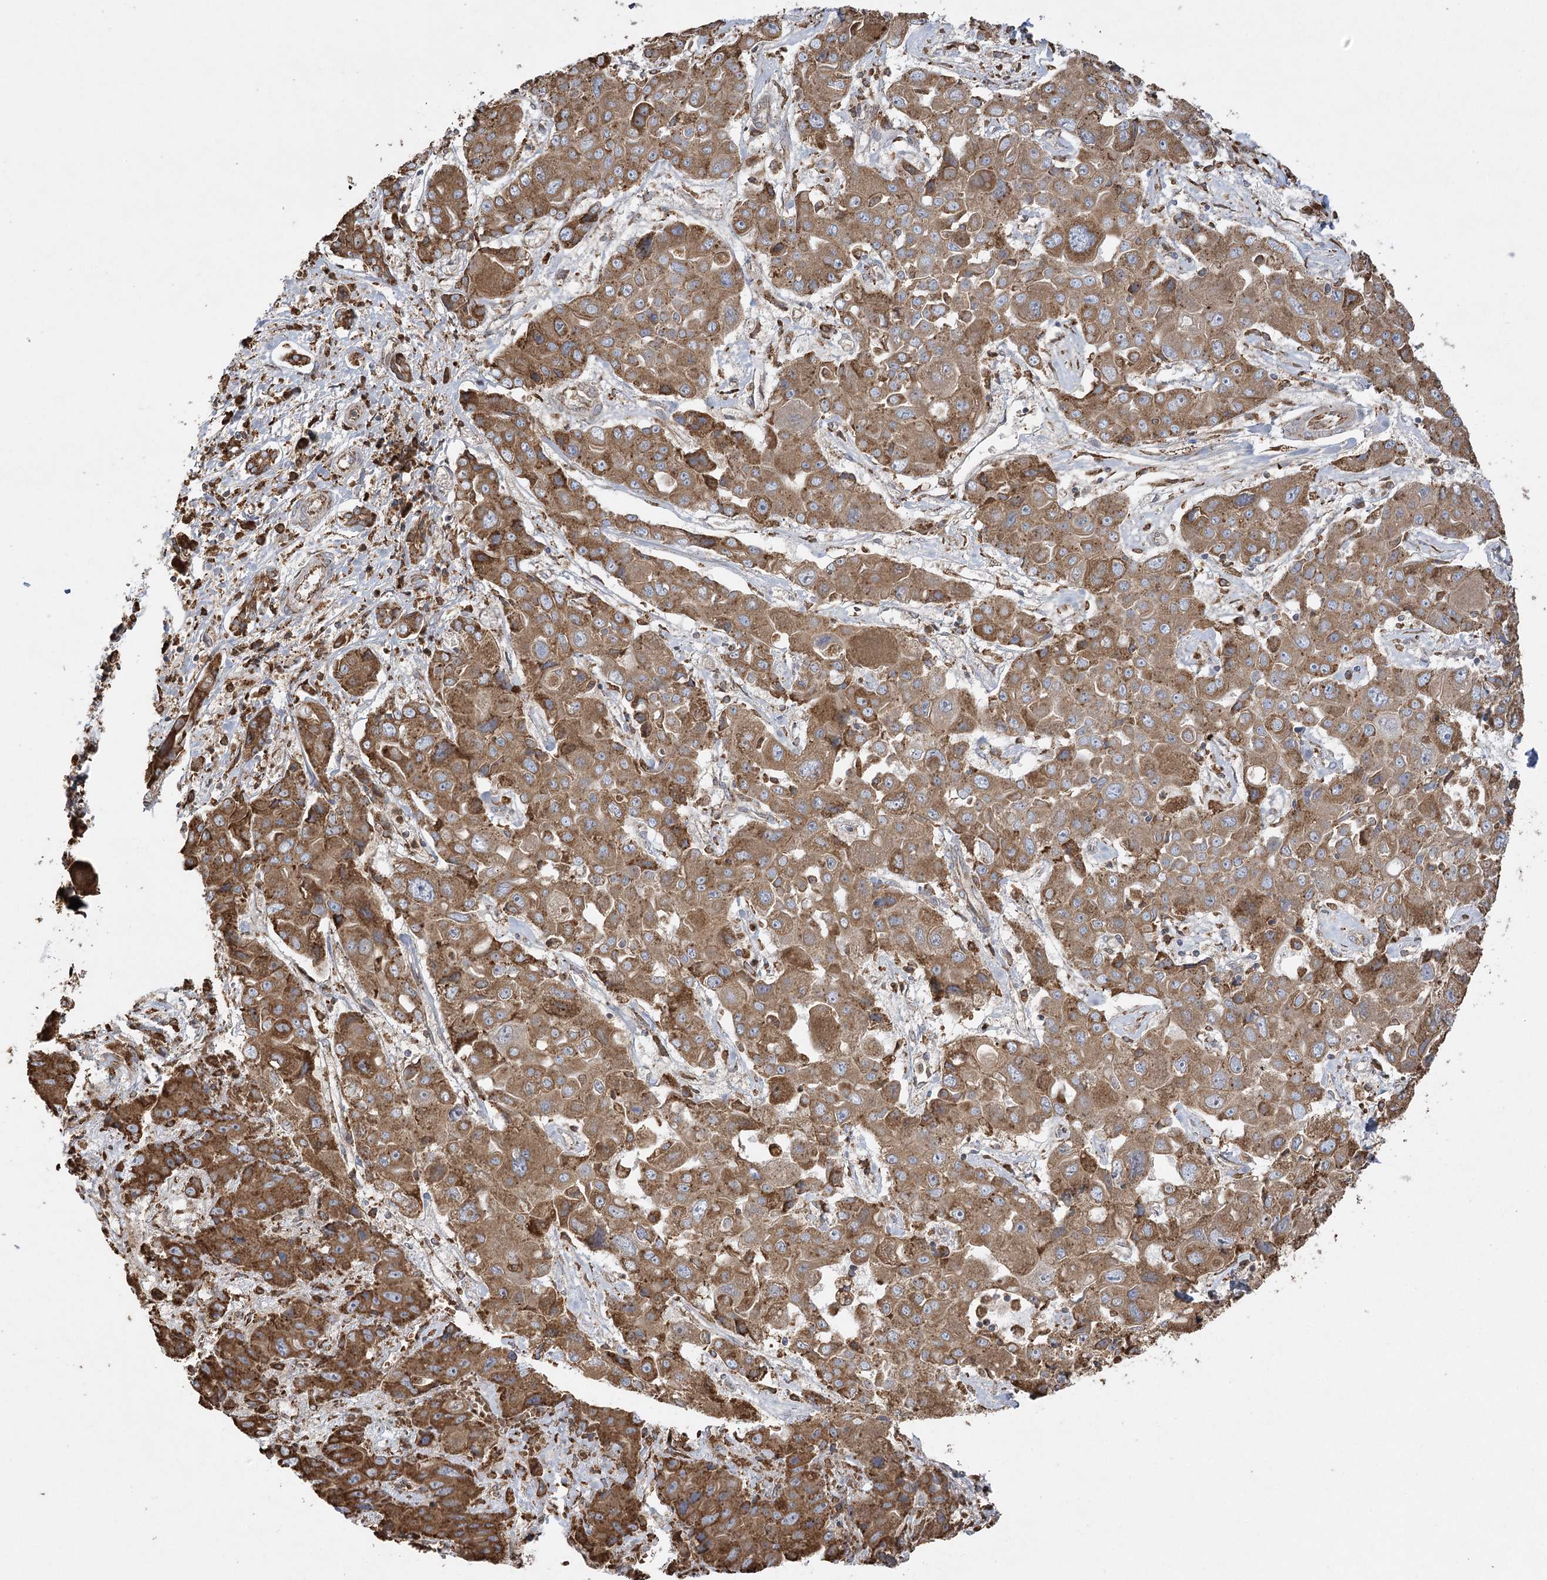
{"staining": {"intensity": "moderate", "quantity": ">75%", "location": "cytoplasmic/membranous"}, "tissue": "liver cancer", "cell_type": "Tumor cells", "image_type": "cancer", "snomed": [{"axis": "morphology", "description": "Cholangiocarcinoma"}, {"axis": "topography", "description": "Liver"}], "caption": "A brown stain labels moderate cytoplasmic/membranous expression of a protein in liver cancer tumor cells.", "gene": "ACAP2", "patient": {"sex": "male", "age": 67}}